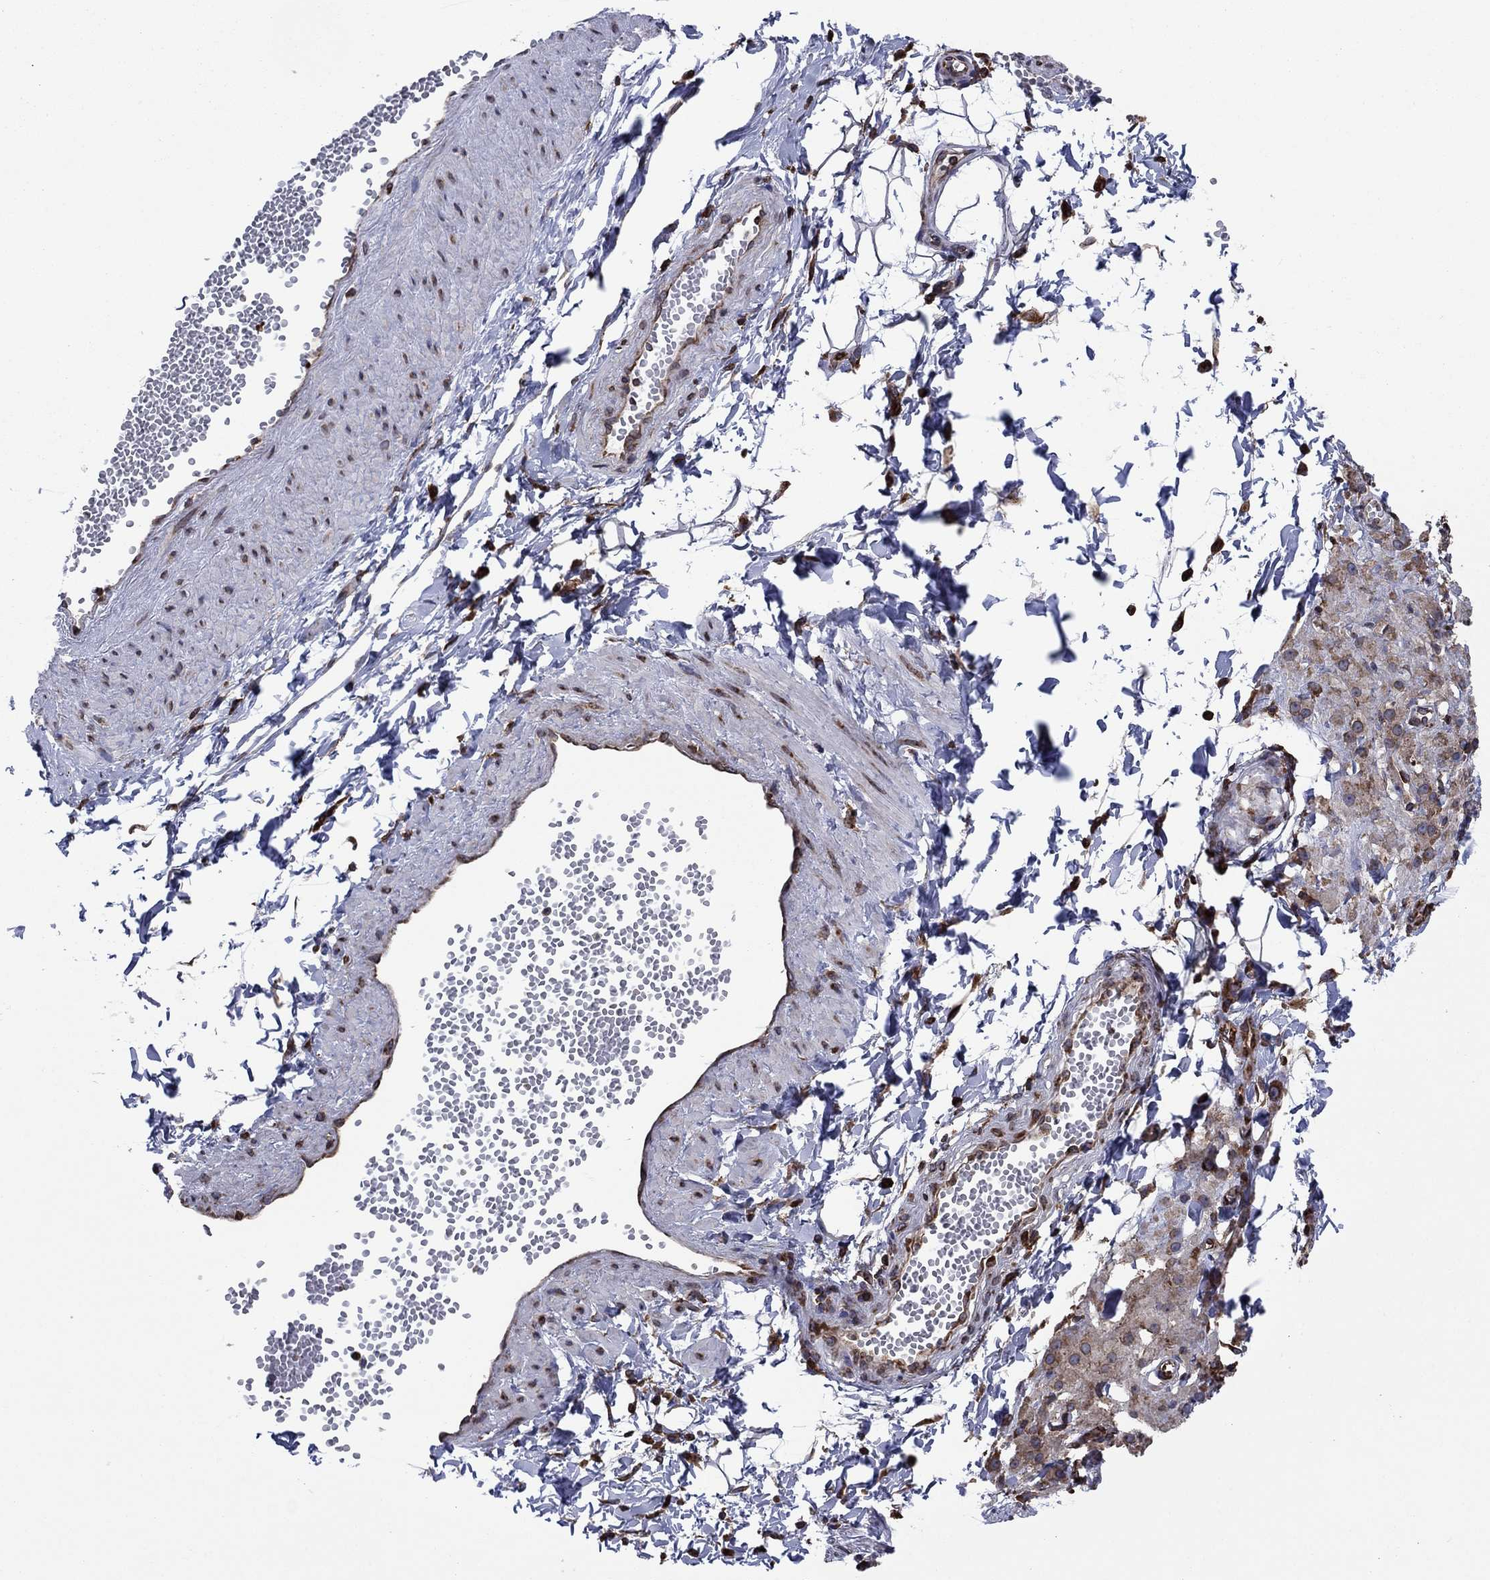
{"staining": {"intensity": "negative", "quantity": "none", "location": "none"}, "tissue": "soft tissue", "cell_type": "Fibroblasts", "image_type": "normal", "snomed": [{"axis": "morphology", "description": "Normal tissue, NOS"}, {"axis": "topography", "description": "Smooth muscle"}, {"axis": "topography", "description": "Peripheral nerve tissue"}], "caption": "Immunohistochemical staining of normal human soft tissue shows no significant staining in fibroblasts. (IHC, brightfield microscopy, high magnification).", "gene": "YBX1", "patient": {"sex": "male", "age": 22}}